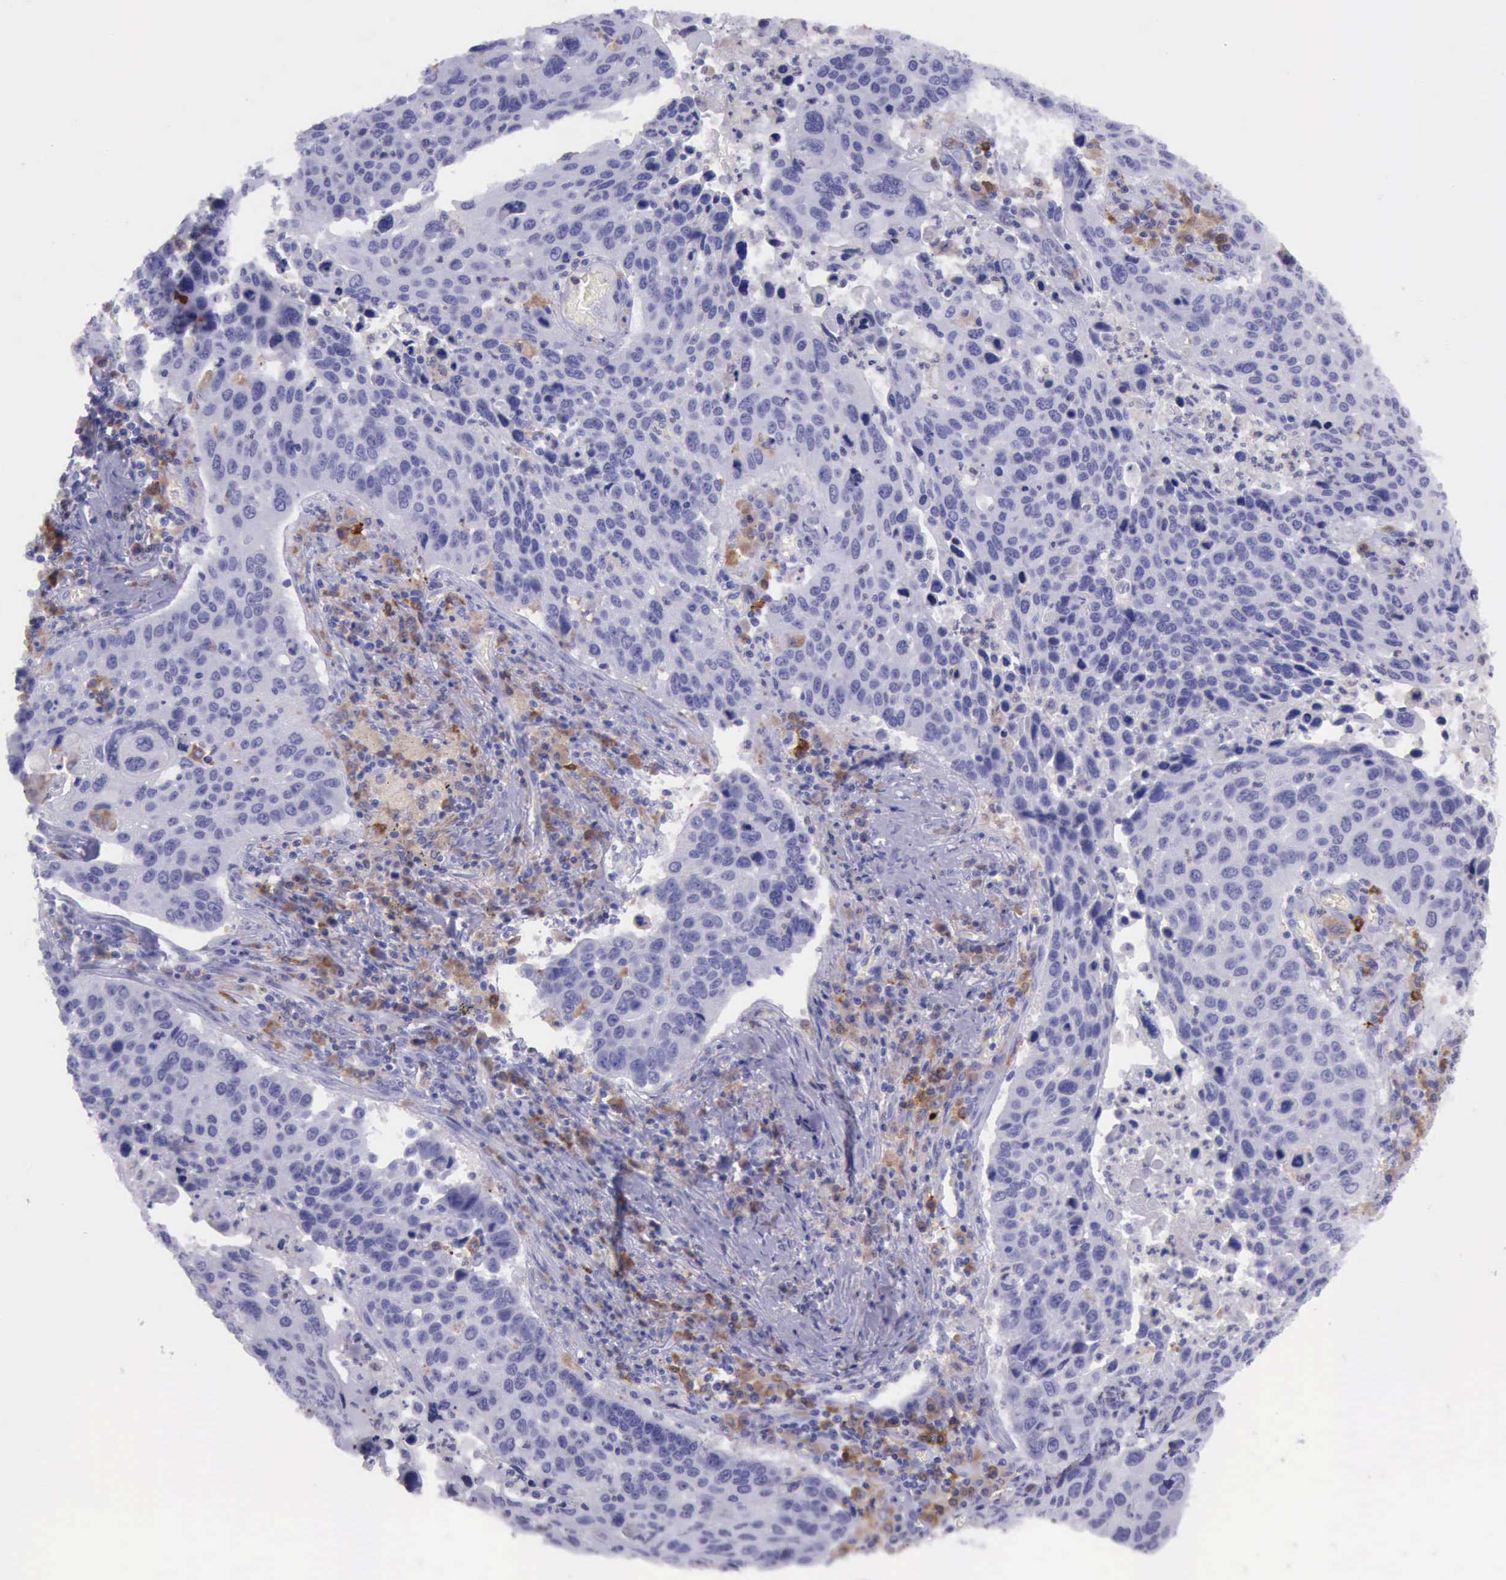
{"staining": {"intensity": "negative", "quantity": "none", "location": "none"}, "tissue": "lung cancer", "cell_type": "Tumor cells", "image_type": "cancer", "snomed": [{"axis": "morphology", "description": "Squamous cell carcinoma, NOS"}, {"axis": "topography", "description": "Lung"}], "caption": "Immunohistochemistry (IHC) histopathology image of neoplastic tissue: lung squamous cell carcinoma stained with DAB exhibits no significant protein positivity in tumor cells.", "gene": "BTK", "patient": {"sex": "male", "age": 68}}